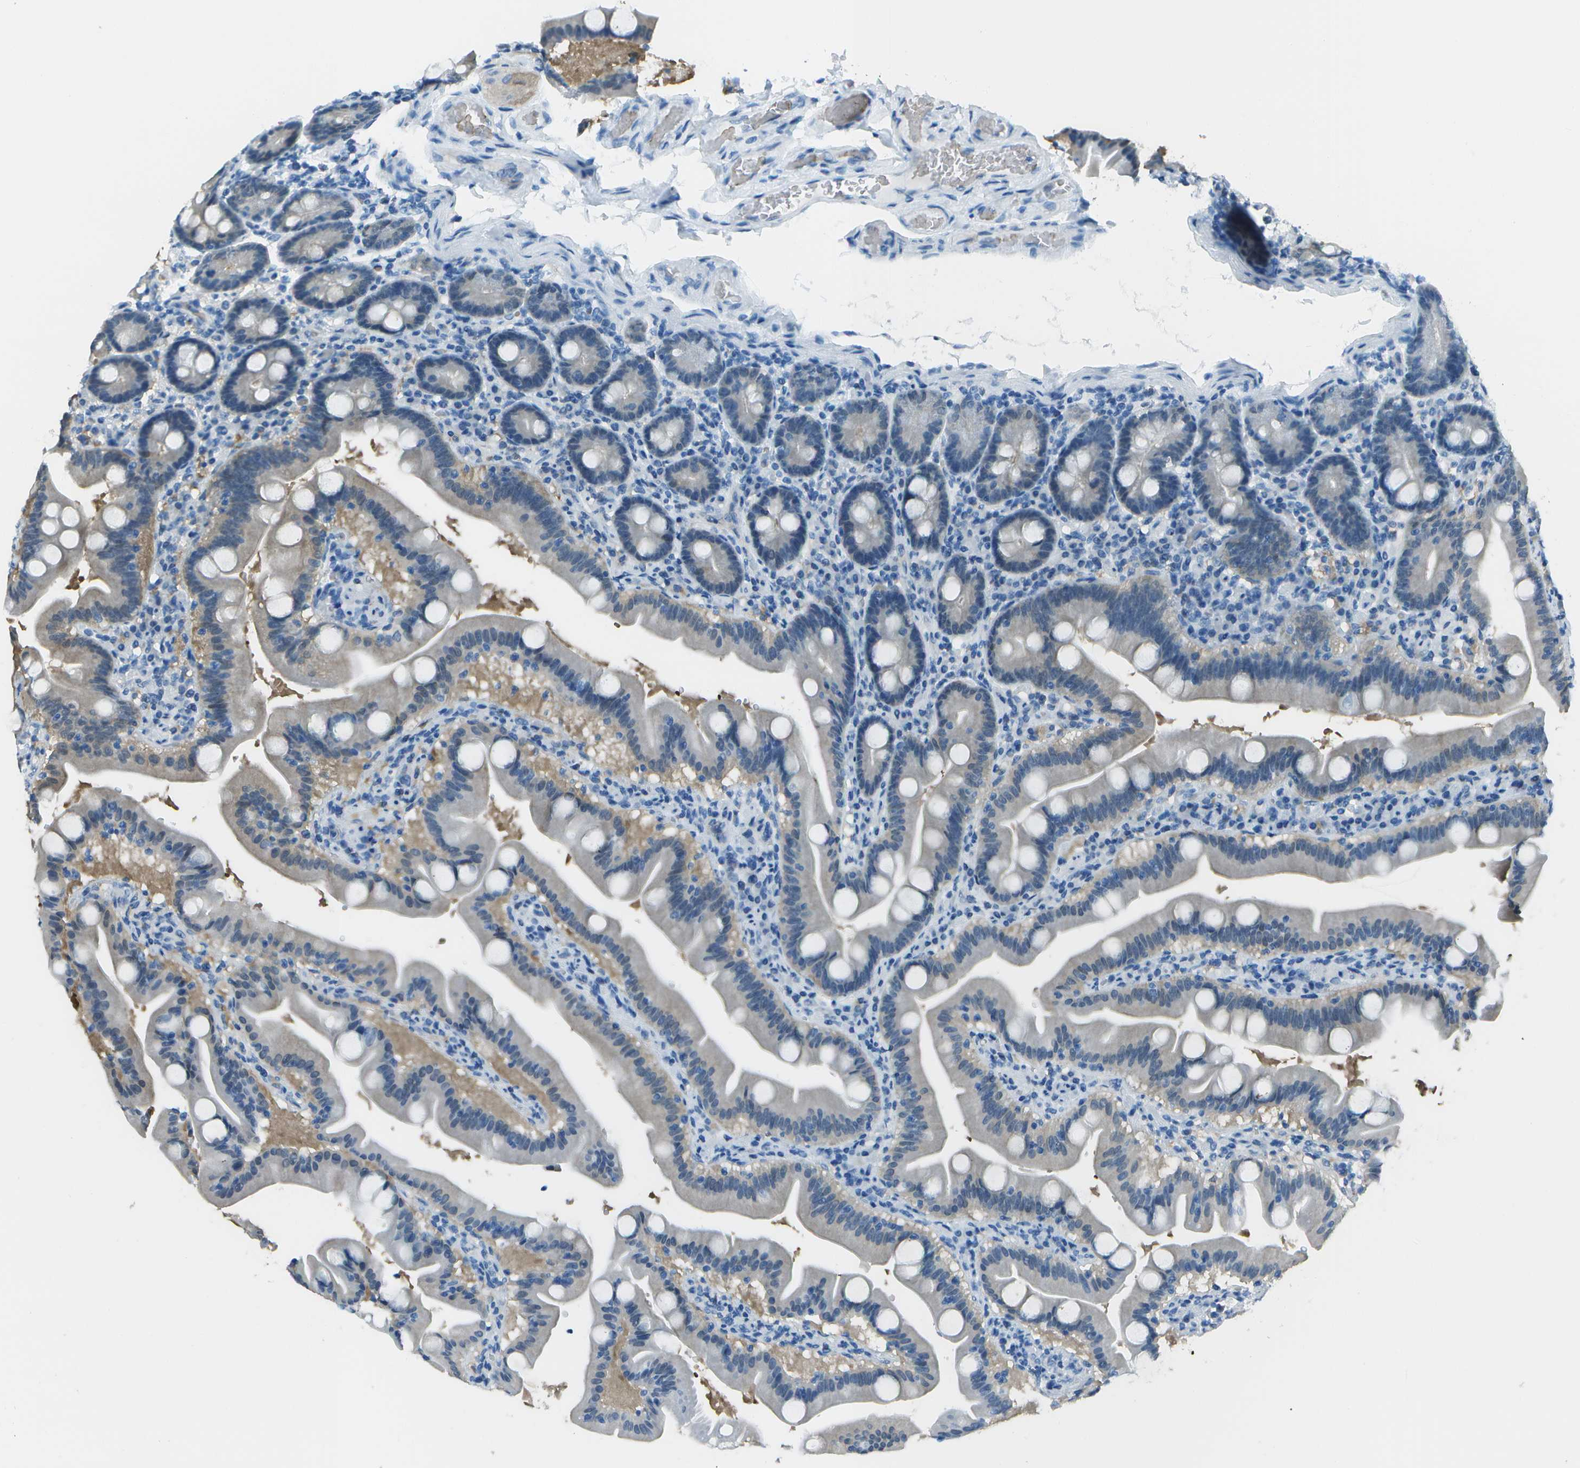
{"staining": {"intensity": "weak", "quantity": "<25%", "location": "cytoplasmic/membranous"}, "tissue": "duodenum", "cell_type": "Glandular cells", "image_type": "normal", "snomed": [{"axis": "morphology", "description": "Normal tissue, NOS"}, {"axis": "topography", "description": "Duodenum"}], "caption": "Glandular cells show no significant positivity in normal duodenum. (DAB immunohistochemistry with hematoxylin counter stain).", "gene": "ASL", "patient": {"sex": "male", "age": 54}}